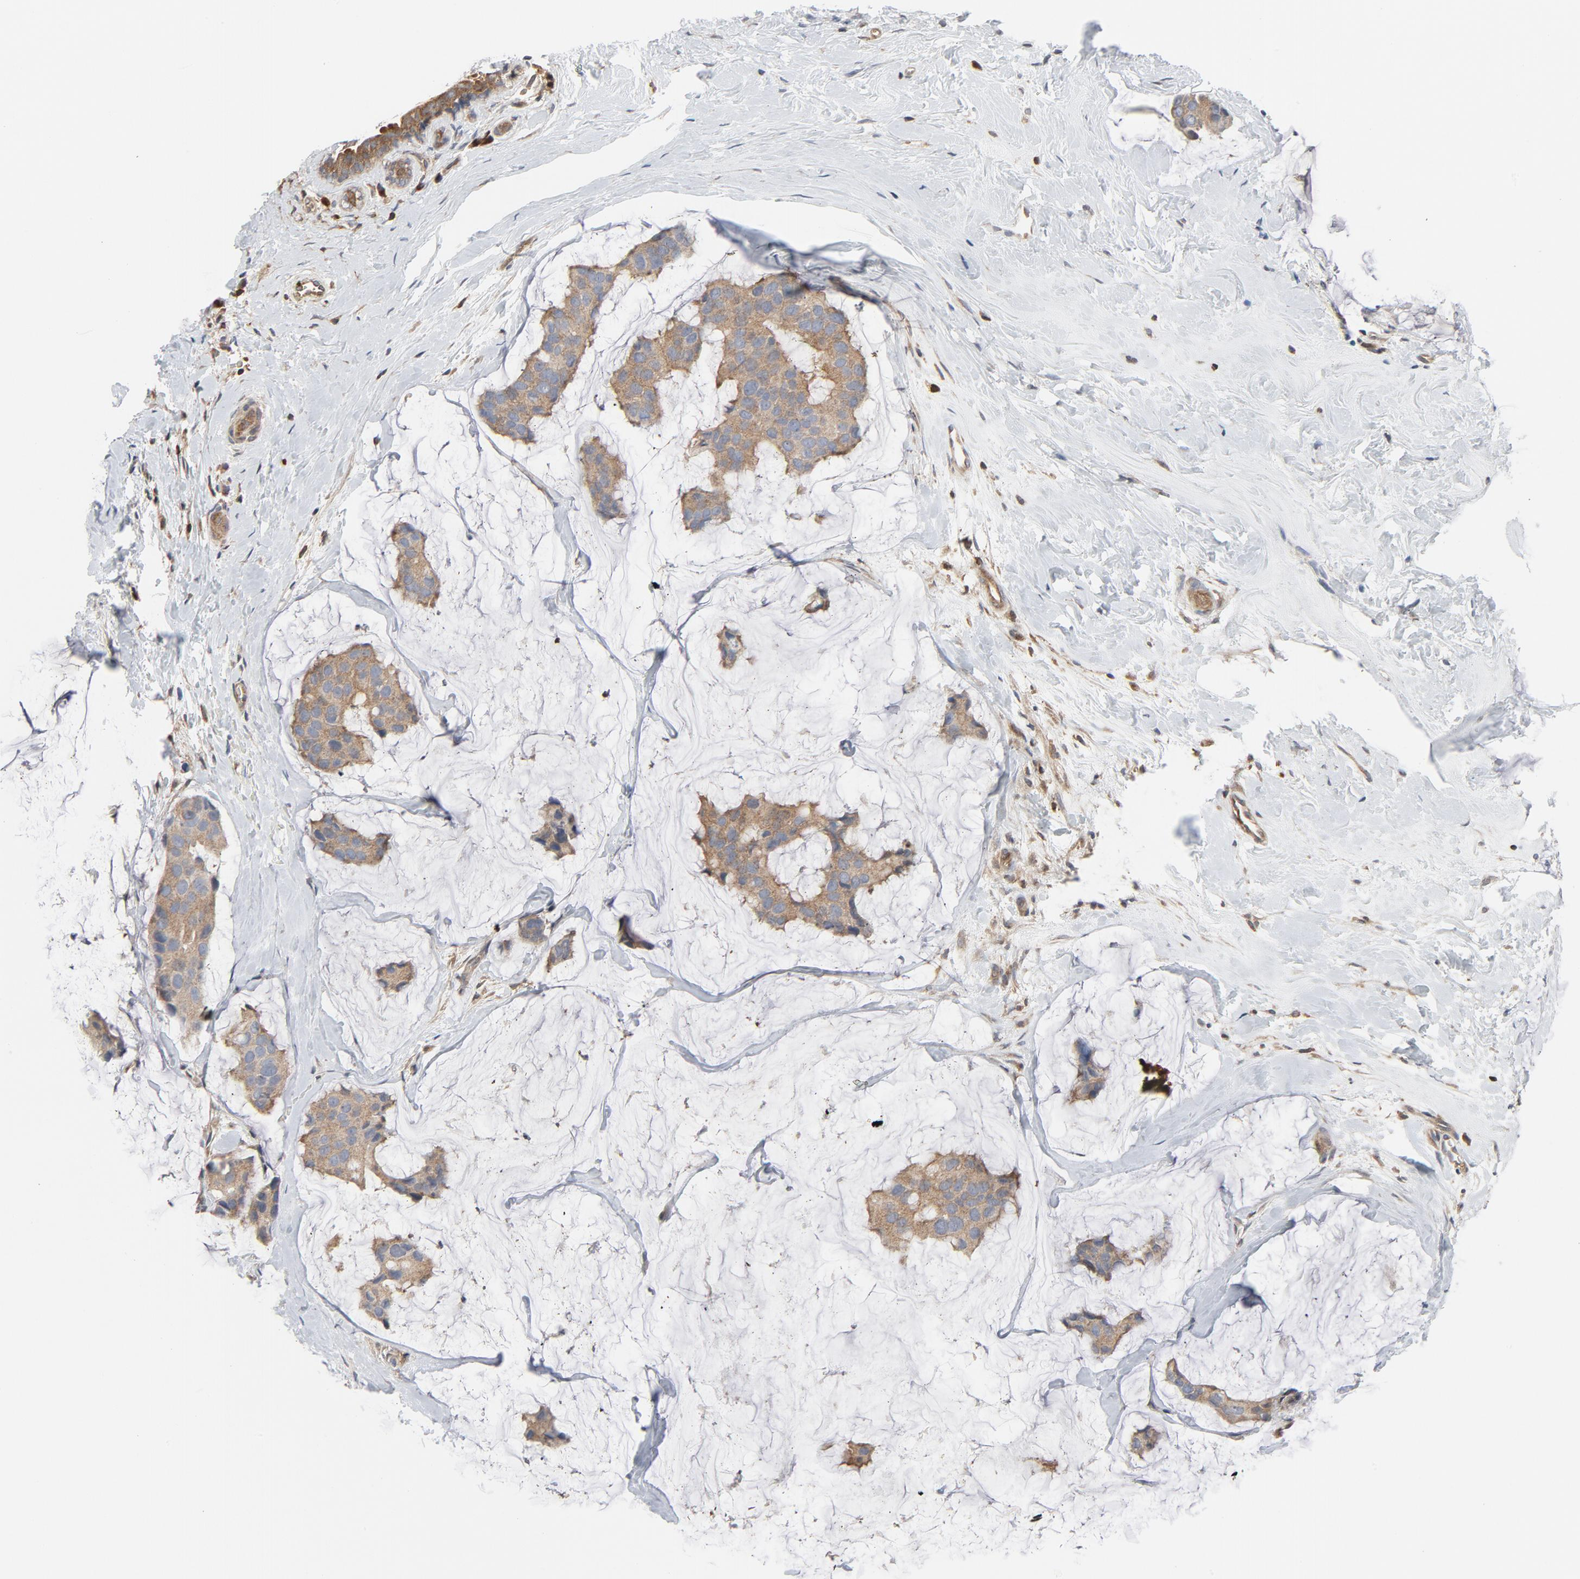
{"staining": {"intensity": "weak", "quantity": ">75%", "location": "cytoplasmic/membranous"}, "tissue": "breast cancer", "cell_type": "Tumor cells", "image_type": "cancer", "snomed": [{"axis": "morphology", "description": "Normal tissue, NOS"}, {"axis": "morphology", "description": "Duct carcinoma"}, {"axis": "topography", "description": "Breast"}], "caption": "Tumor cells reveal weak cytoplasmic/membranous staining in approximately >75% of cells in breast cancer (infiltrating ductal carcinoma). The protein of interest is shown in brown color, while the nuclei are stained blue.", "gene": "TRADD", "patient": {"sex": "female", "age": 50}}